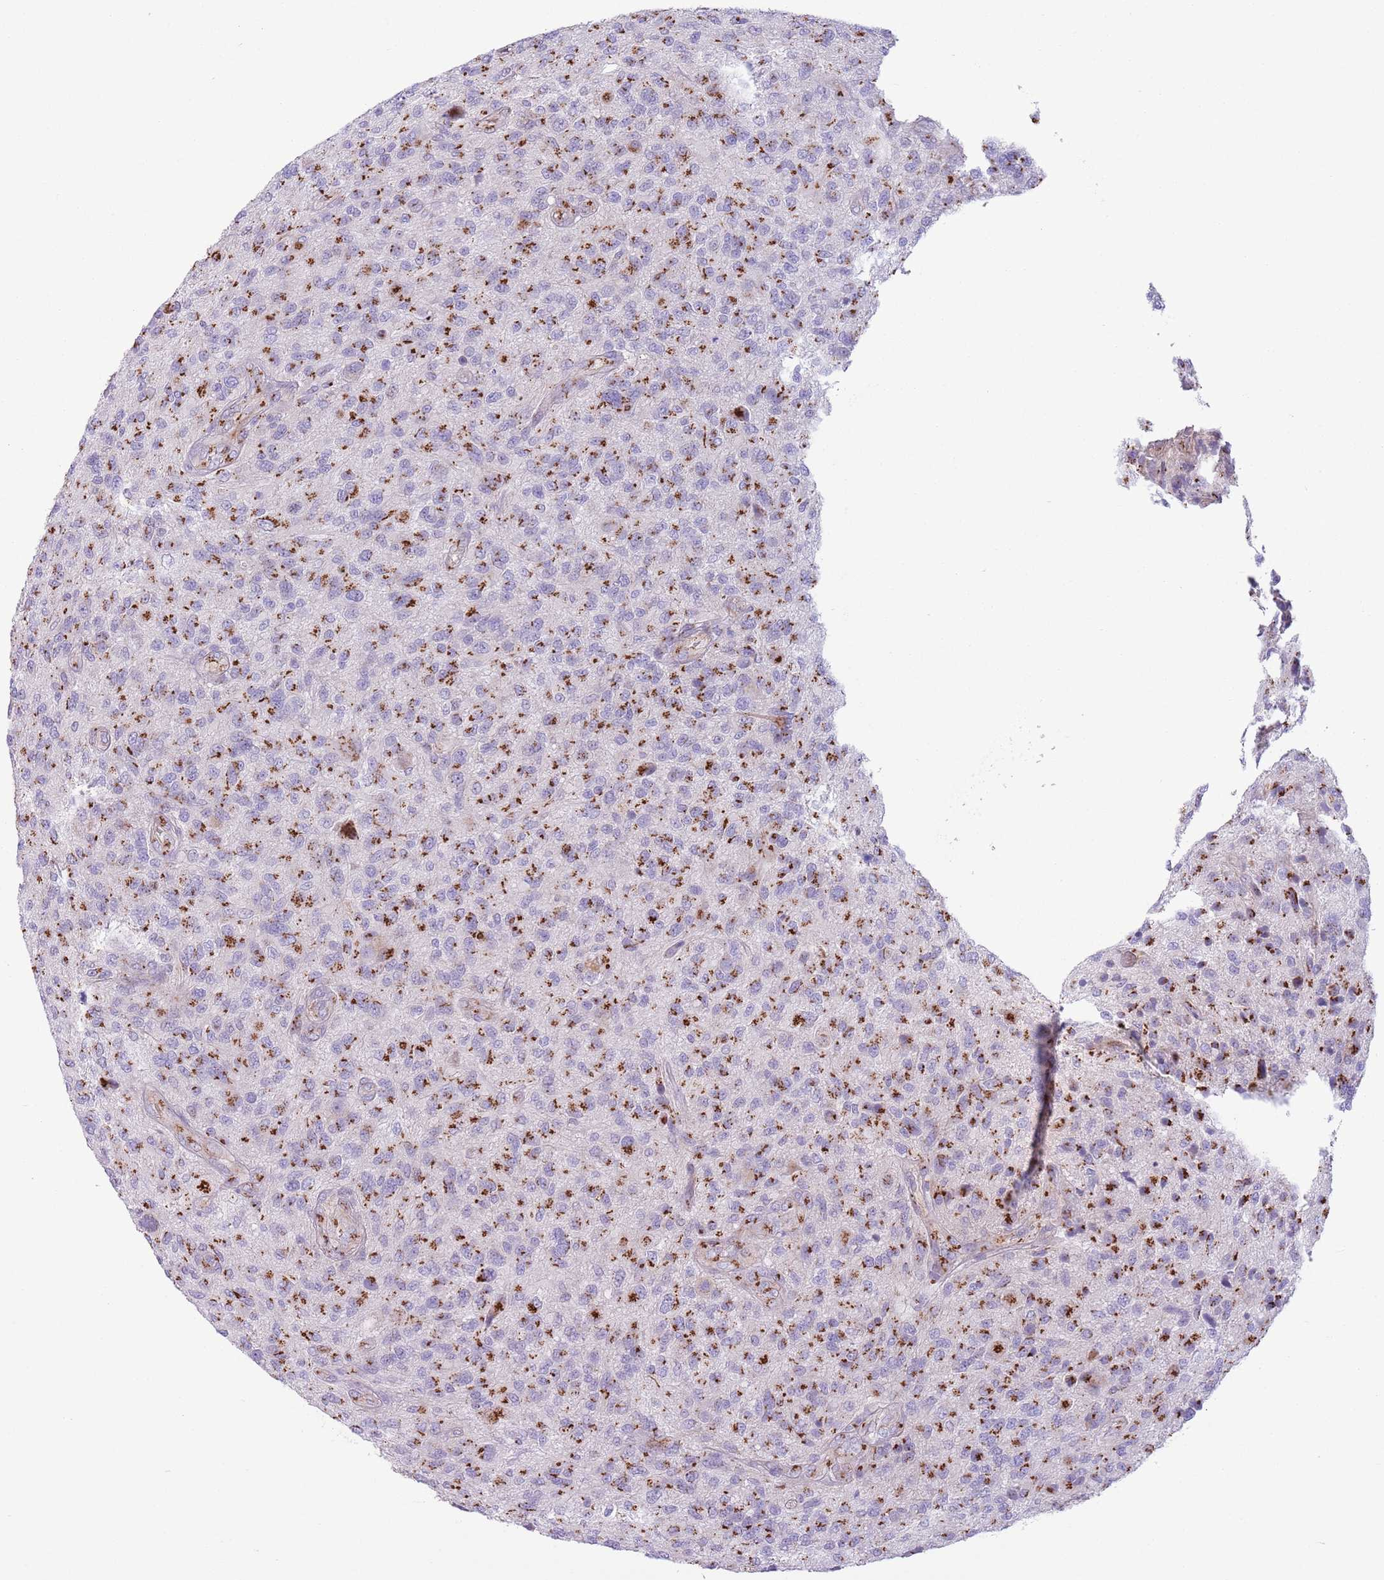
{"staining": {"intensity": "strong", "quantity": ">75%", "location": "cytoplasmic/membranous"}, "tissue": "glioma", "cell_type": "Tumor cells", "image_type": "cancer", "snomed": [{"axis": "morphology", "description": "Glioma, malignant, High grade"}, {"axis": "topography", "description": "Brain"}], "caption": "Protein expression analysis of human malignant glioma (high-grade) reveals strong cytoplasmic/membranous expression in approximately >75% of tumor cells. (IHC, brightfield microscopy, high magnification).", "gene": "C20orf96", "patient": {"sex": "male", "age": 47}}